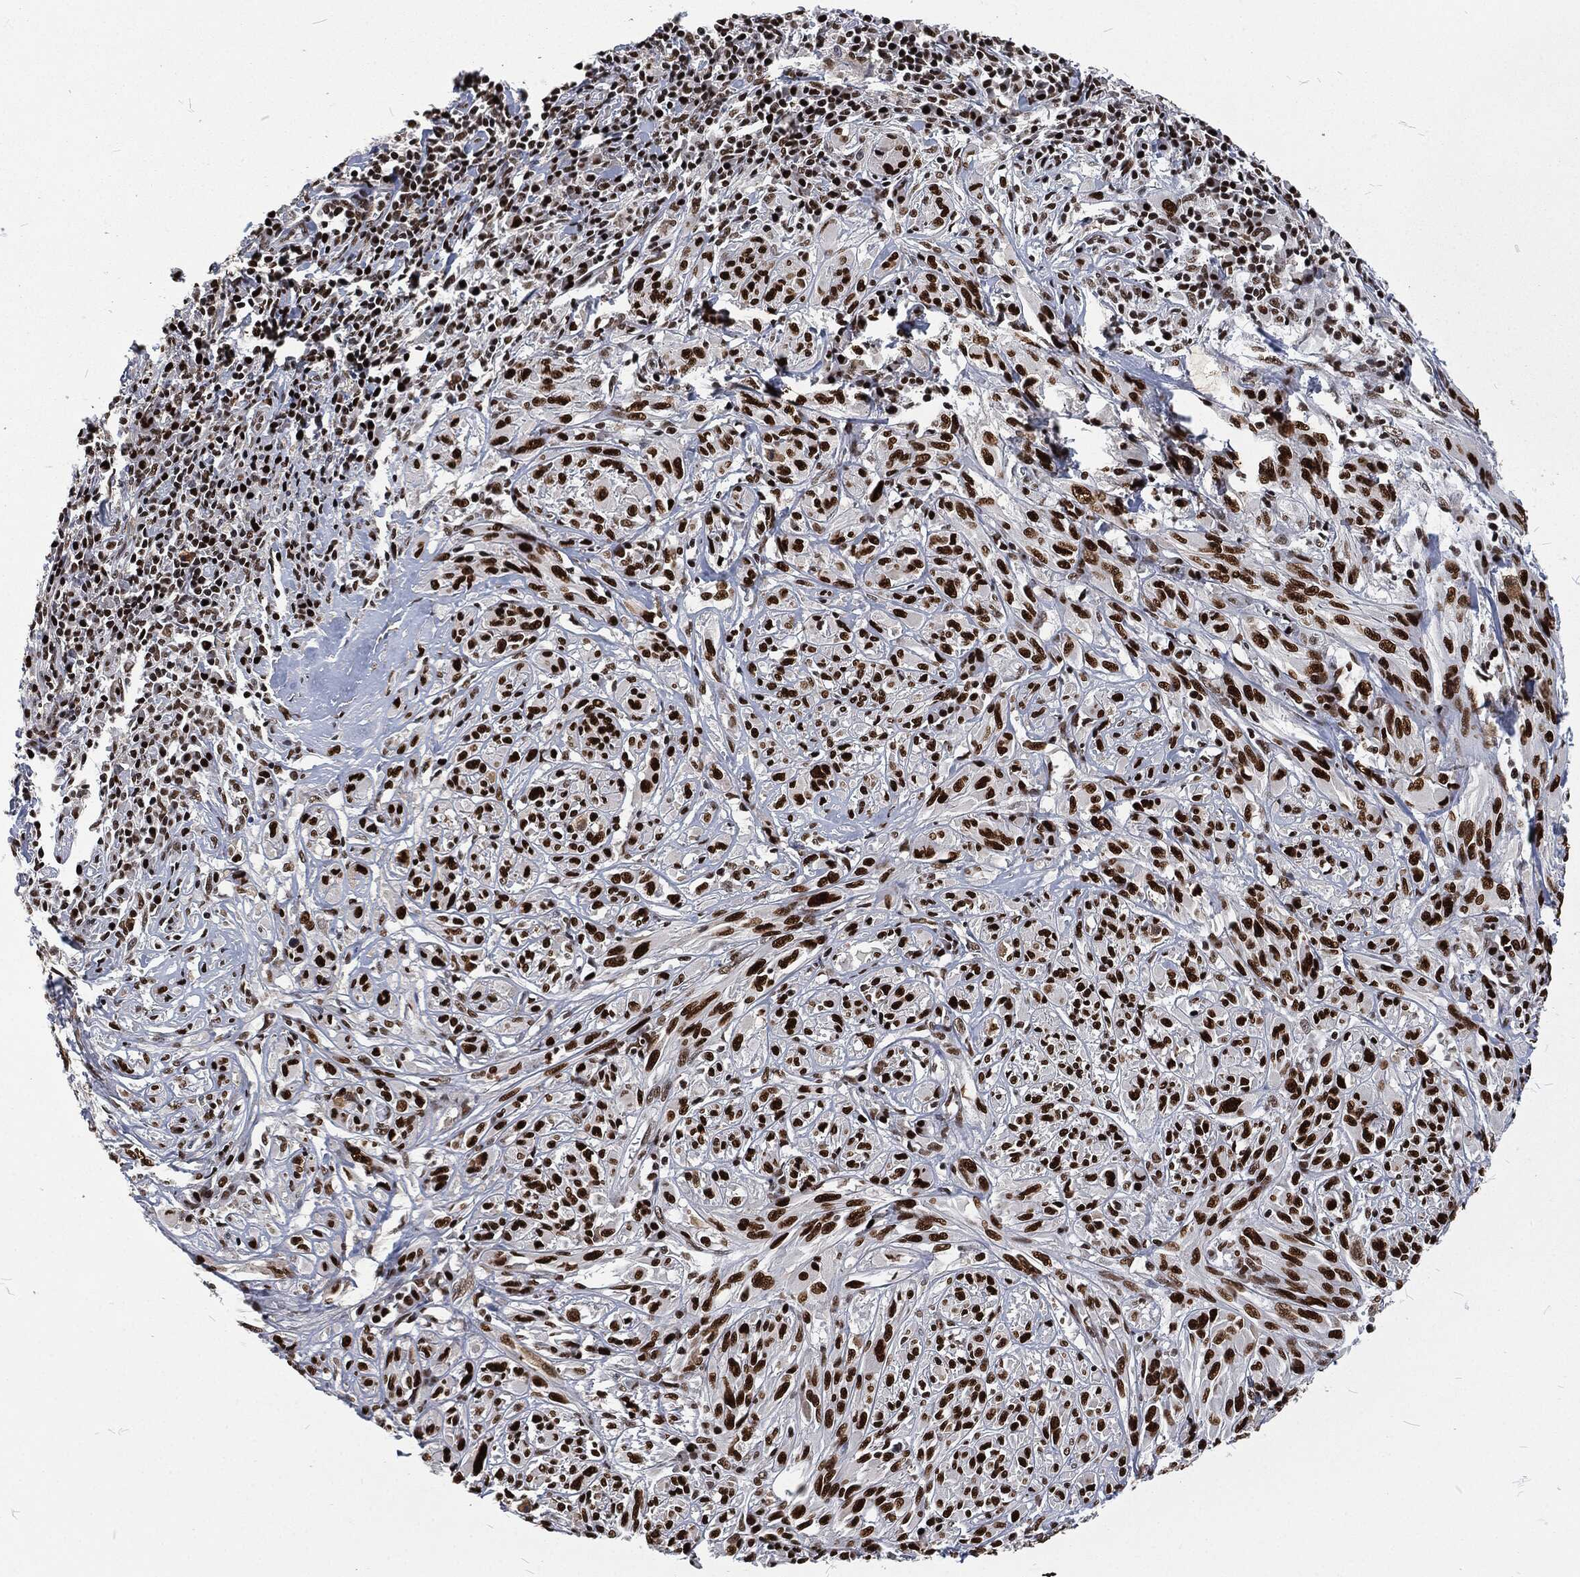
{"staining": {"intensity": "strong", "quantity": ">75%", "location": "nuclear"}, "tissue": "melanoma", "cell_type": "Tumor cells", "image_type": "cancer", "snomed": [{"axis": "morphology", "description": "Malignant melanoma, NOS"}, {"axis": "topography", "description": "Skin"}], "caption": "Melanoma was stained to show a protein in brown. There is high levels of strong nuclear expression in about >75% of tumor cells.", "gene": "DCPS", "patient": {"sex": "female", "age": 91}}